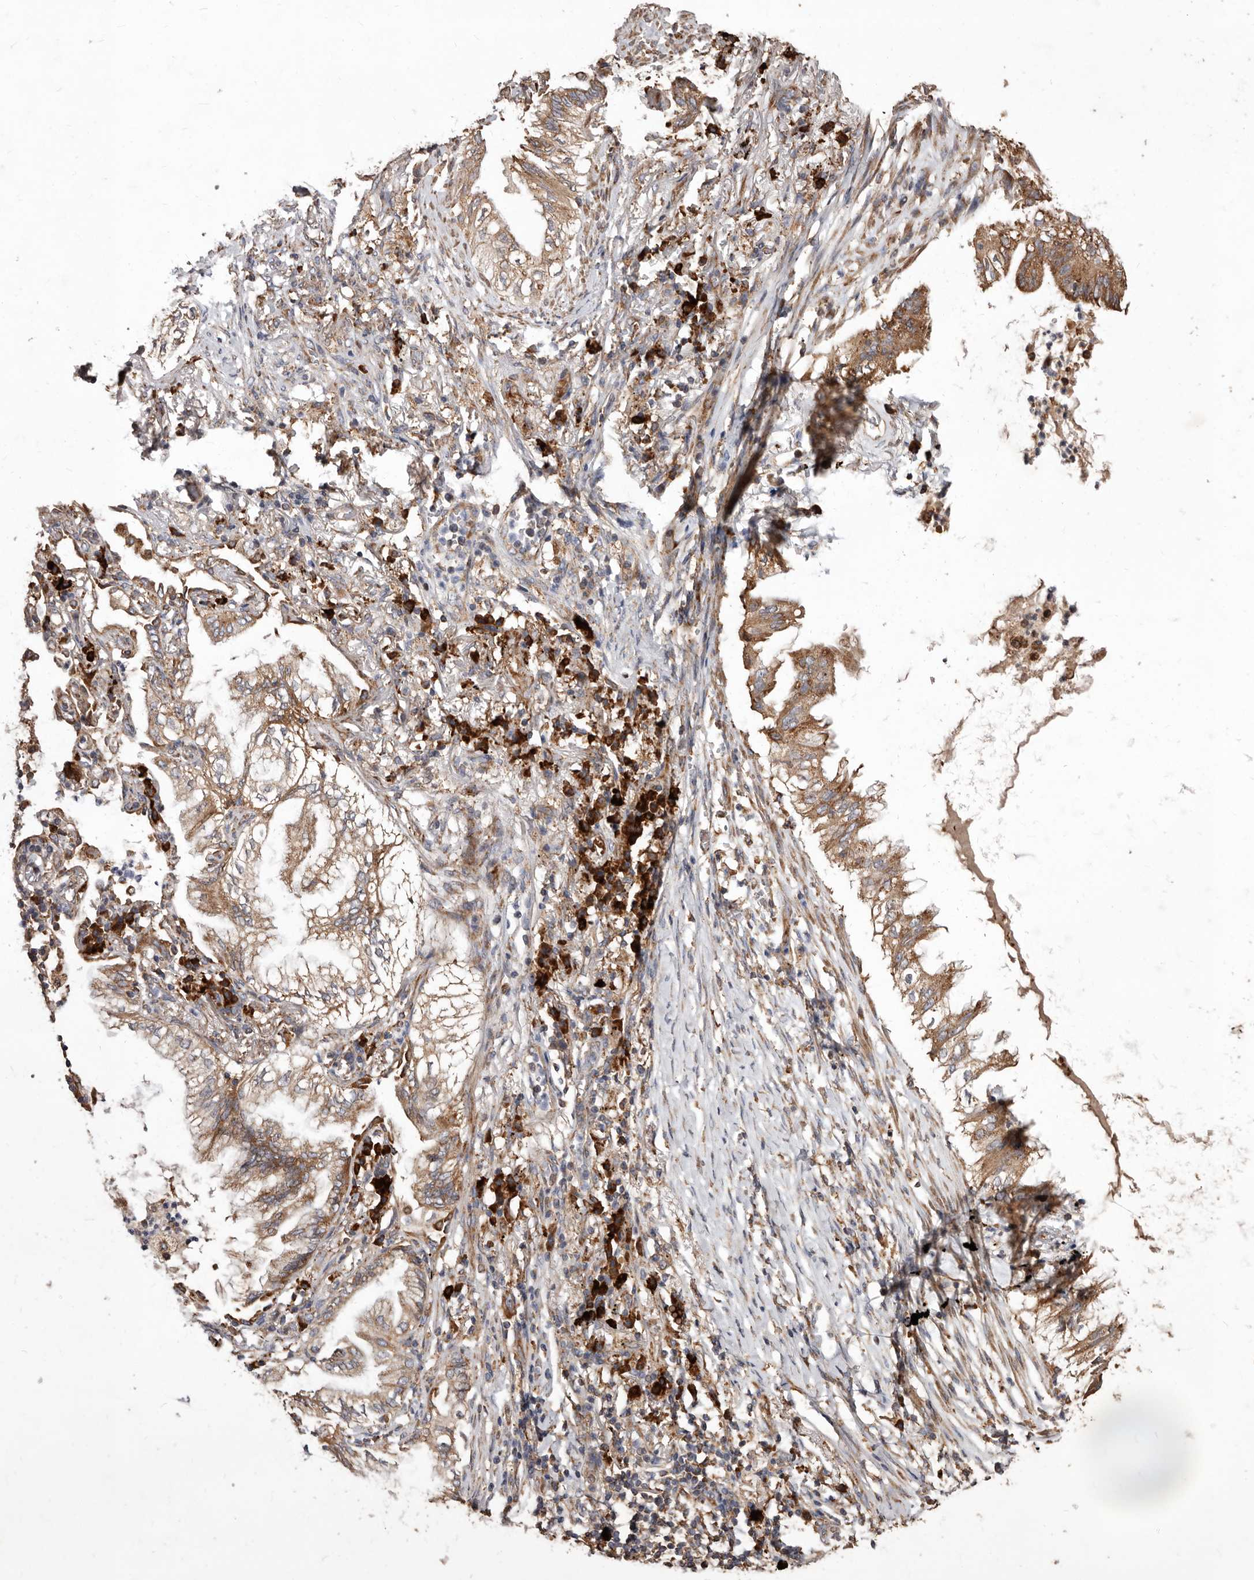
{"staining": {"intensity": "moderate", "quantity": ">75%", "location": "cytoplasmic/membranous"}, "tissue": "lung cancer", "cell_type": "Tumor cells", "image_type": "cancer", "snomed": [{"axis": "morphology", "description": "Adenocarcinoma, NOS"}, {"axis": "topography", "description": "Lung"}], "caption": "DAB (3,3'-diaminobenzidine) immunohistochemical staining of human adenocarcinoma (lung) reveals moderate cytoplasmic/membranous protein expression in about >75% of tumor cells. The protein is shown in brown color, while the nuclei are stained blue.", "gene": "STEAP2", "patient": {"sex": "female", "age": 70}}